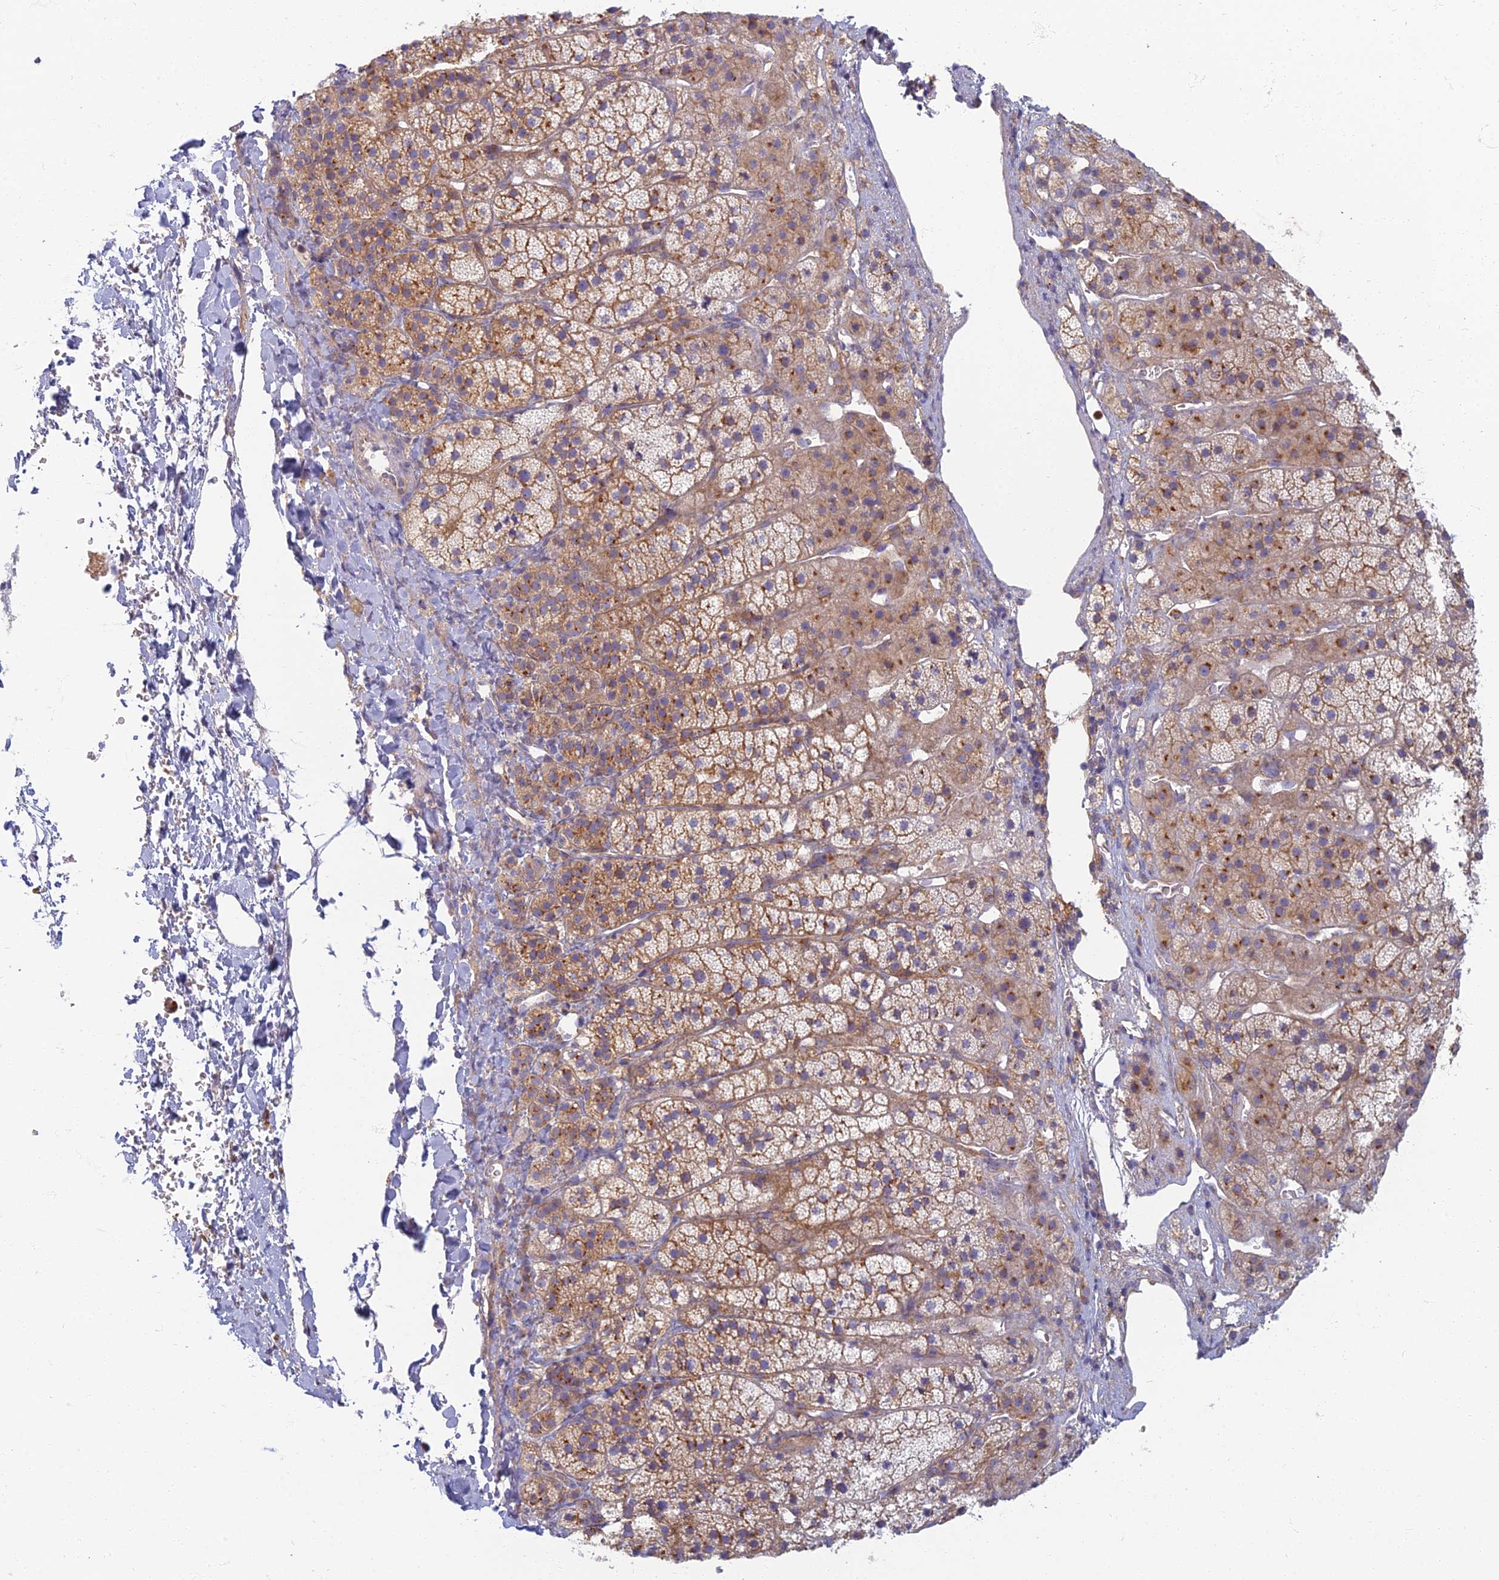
{"staining": {"intensity": "moderate", "quantity": ">75%", "location": "cytoplasmic/membranous"}, "tissue": "adrenal gland", "cell_type": "Glandular cells", "image_type": "normal", "snomed": [{"axis": "morphology", "description": "Normal tissue, NOS"}, {"axis": "topography", "description": "Adrenal gland"}], "caption": "An immunohistochemistry photomicrograph of normal tissue is shown. Protein staining in brown highlights moderate cytoplasmic/membranous positivity in adrenal gland within glandular cells.", "gene": "PROX2", "patient": {"sex": "female", "age": 44}}